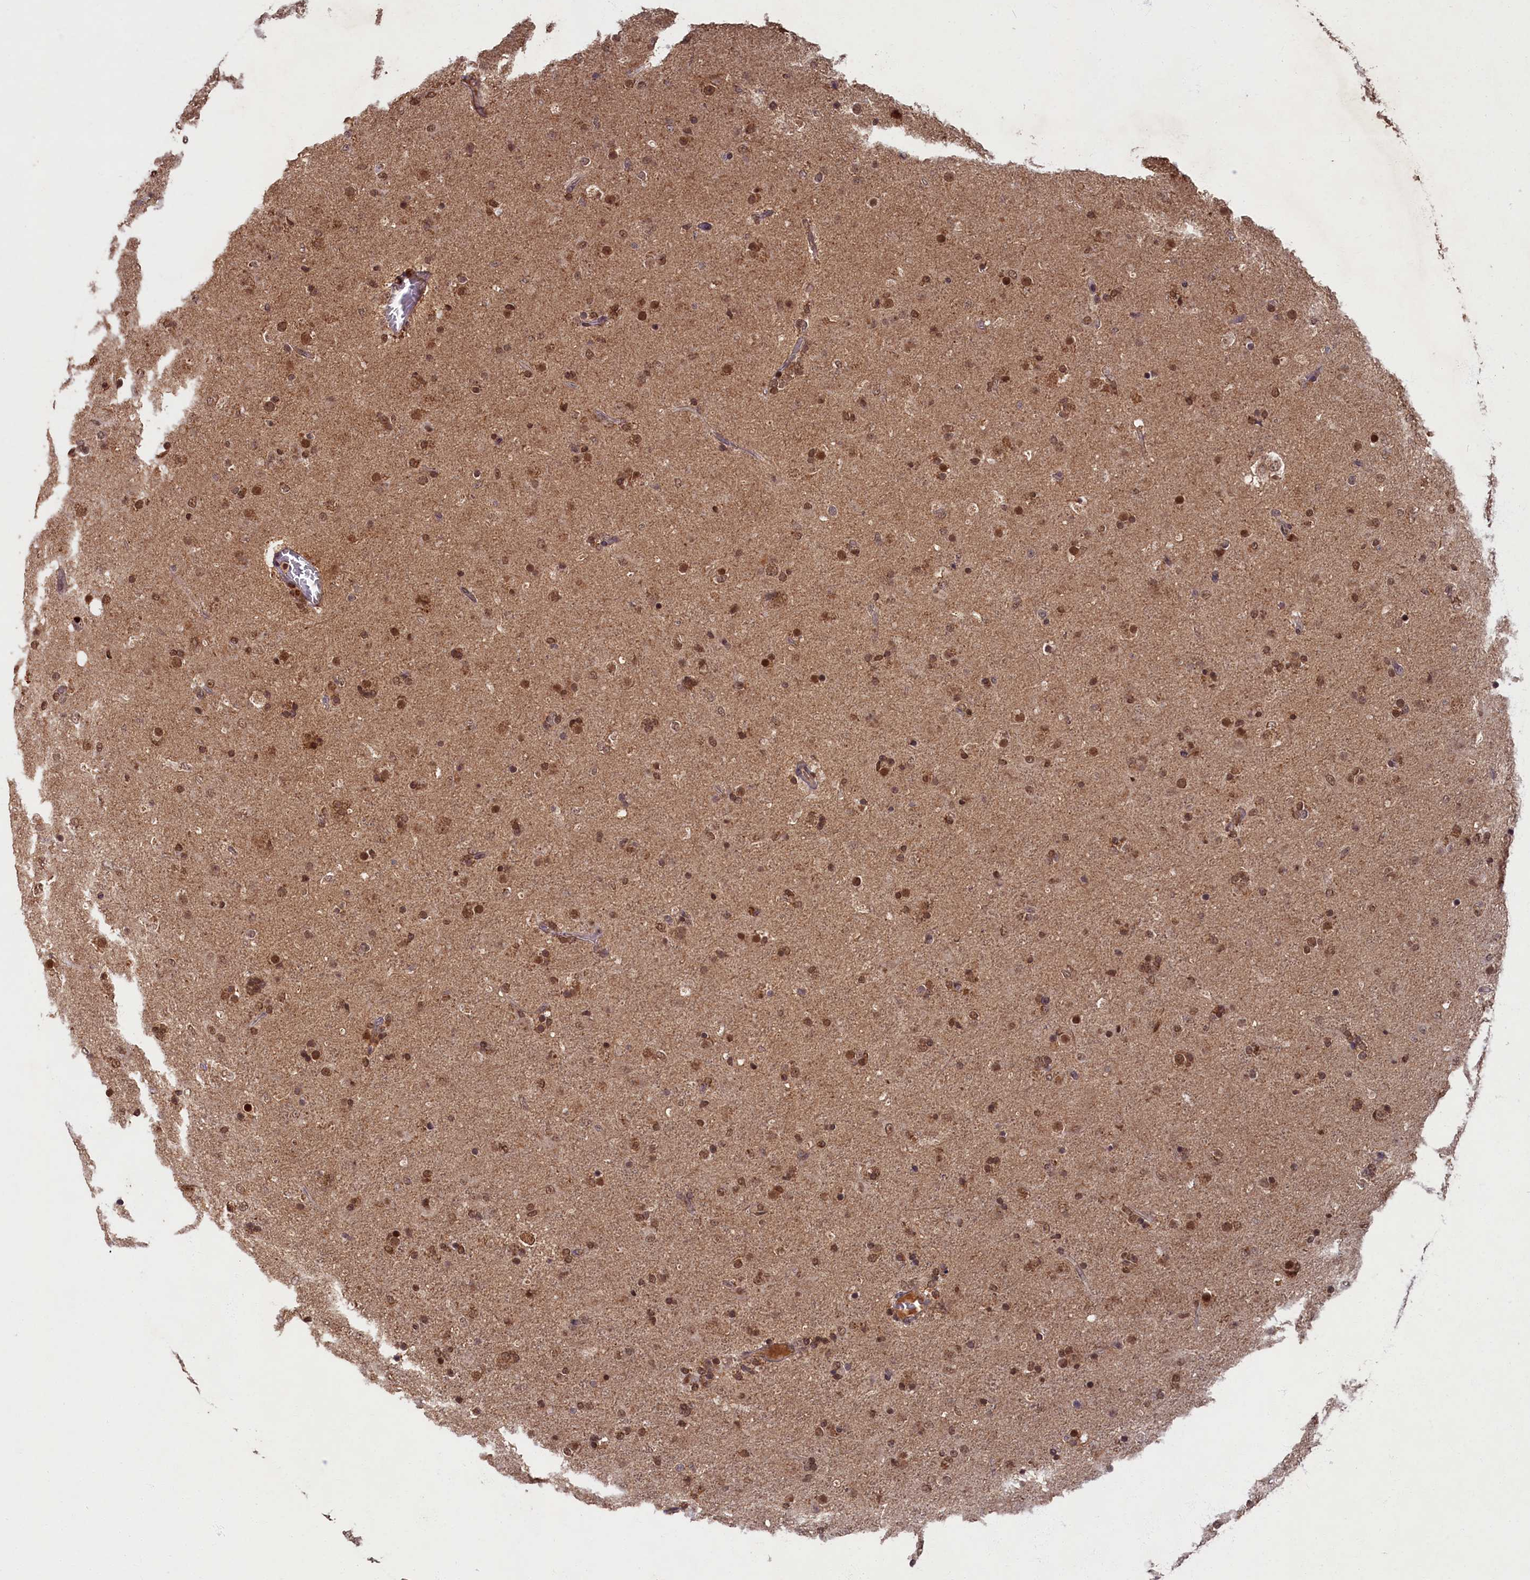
{"staining": {"intensity": "moderate", "quantity": ">75%", "location": "nuclear"}, "tissue": "glioma", "cell_type": "Tumor cells", "image_type": "cancer", "snomed": [{"axis": "morphology", "description": "Glioma, malignant, Low grade"}, {"axis": "topography", "description": "Brain"}], "caption": "Tumor cells display medium levels of moderate nuclear expression in approximately >75% of cells in human malignant low-grade glioma. The staining was performed using DAB (3,3'-diaminobenzidine), with brown indicating positive protein expression. Nuclei are stained blue with hematoxylin.", "gene": "BRCA1", "patient": {"sex": "male", "age": 65}}